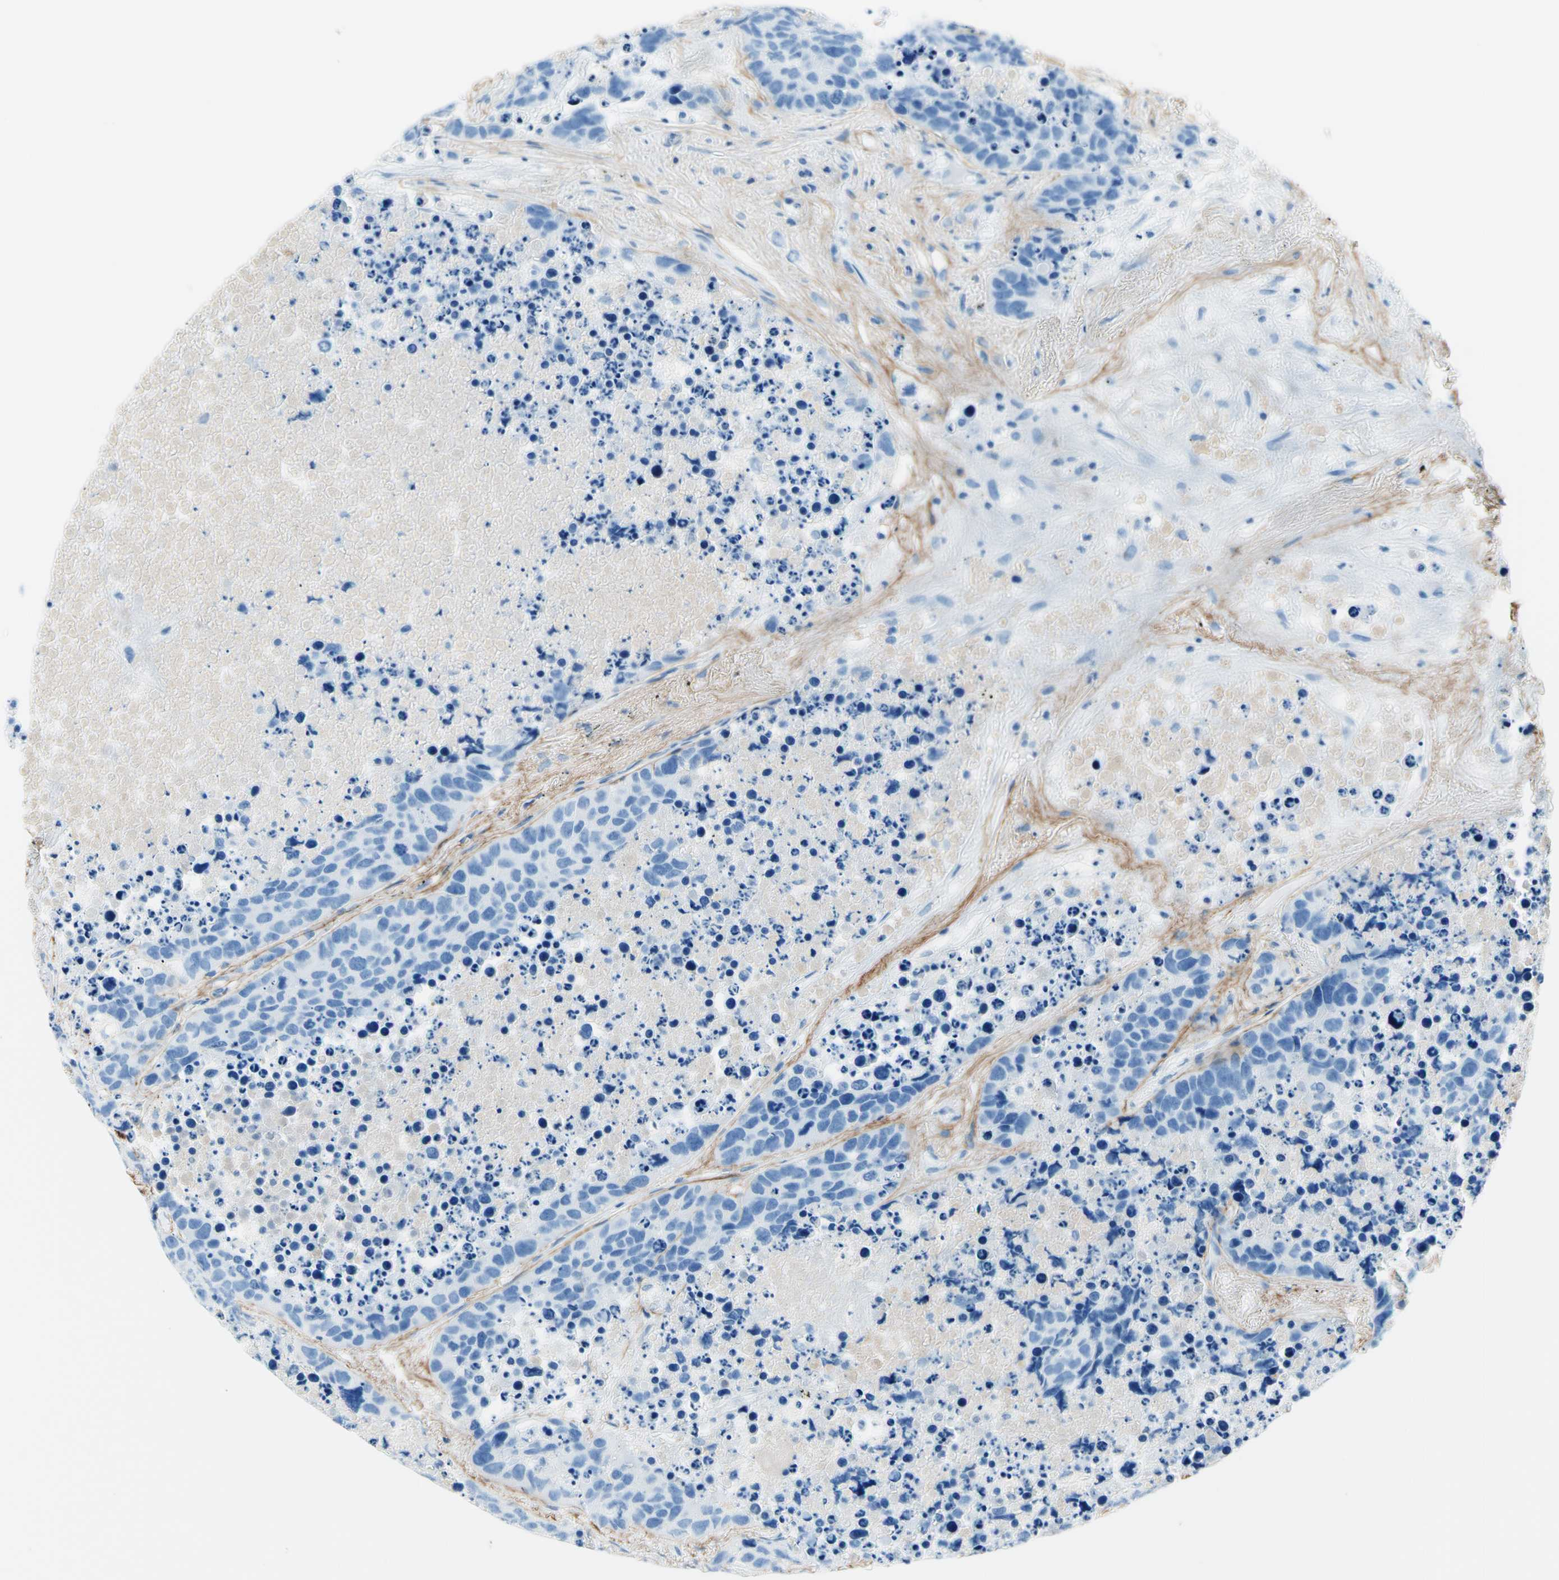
{"staining": {"intensity": "negative", "quantity": "none", "location": "none"}, "tissue": "carcinoid", "cell_type": "Tumor cells", "image_type": "cancer", "snomed": [{"axis": "morphology", "description": "Carcinoid, malignant, NOS"}, {"axis": "topography", "description": "Lung"}], "caption": "This is an immunohistochemistry (IHC) photomicrograph of human malignant carcinoid. There is no expression in tumor cells.", "gene": "MFAP5", "patient": {"sex": "male", "age": 60}}